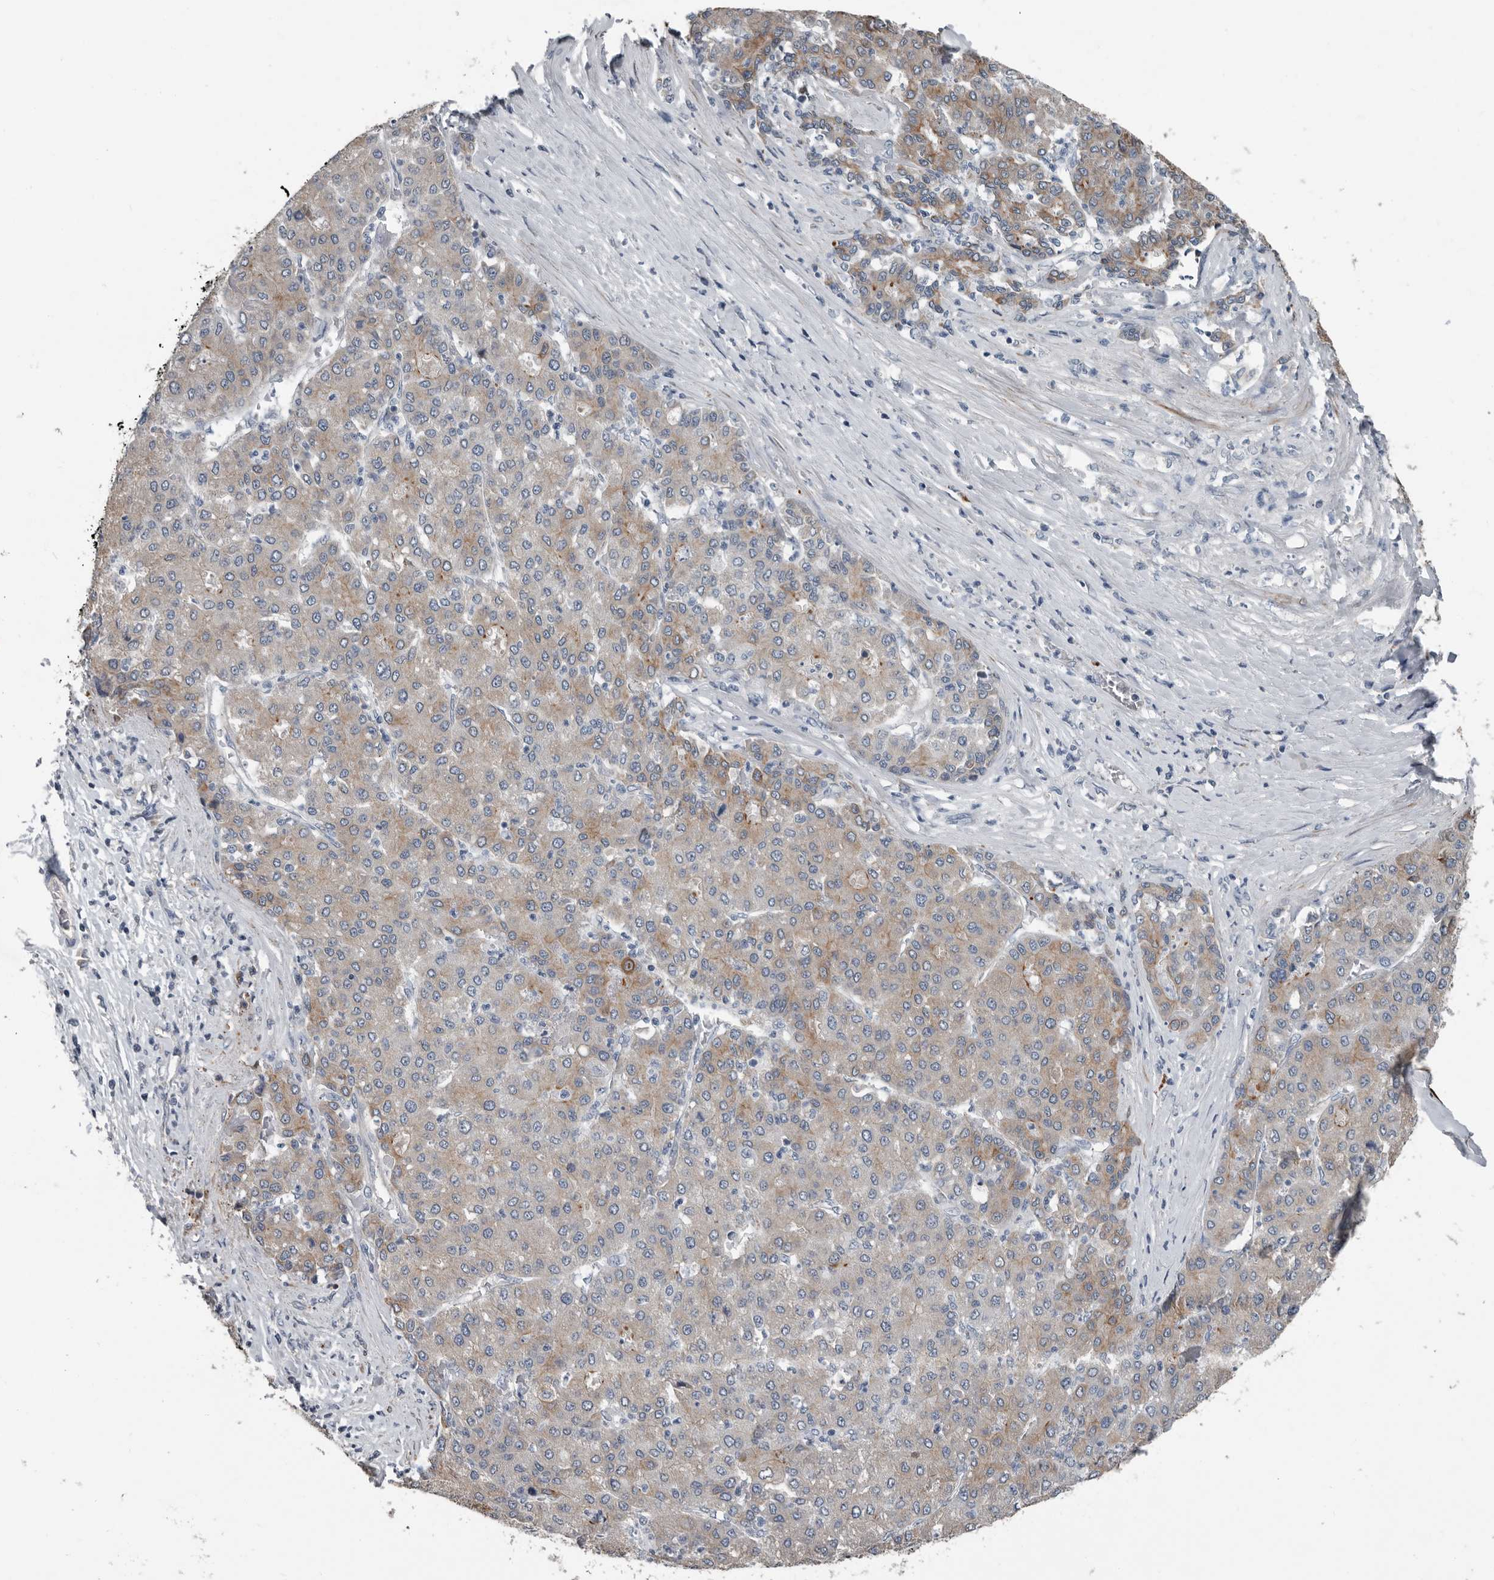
{"staining": {"intensity": "weak", "quantity": "<25%", "location": "cytoplasmic/membranous"}, "tissue": "liver cancer", "cell_type": "Tumor cells", "image_type": "cancer", "snomed": [{"axis": "morphology", "description": "Carcinoma, Hepatocellular, NOS"}, {"axis": "topography", "description": "Liver"}], "caption": "Immunohistochemical staining of human liver cancer demonstrates no significant positivity in tumor cells.", "gene": "DPY19L4", "patient": {"sex": "male", "age": 65}}